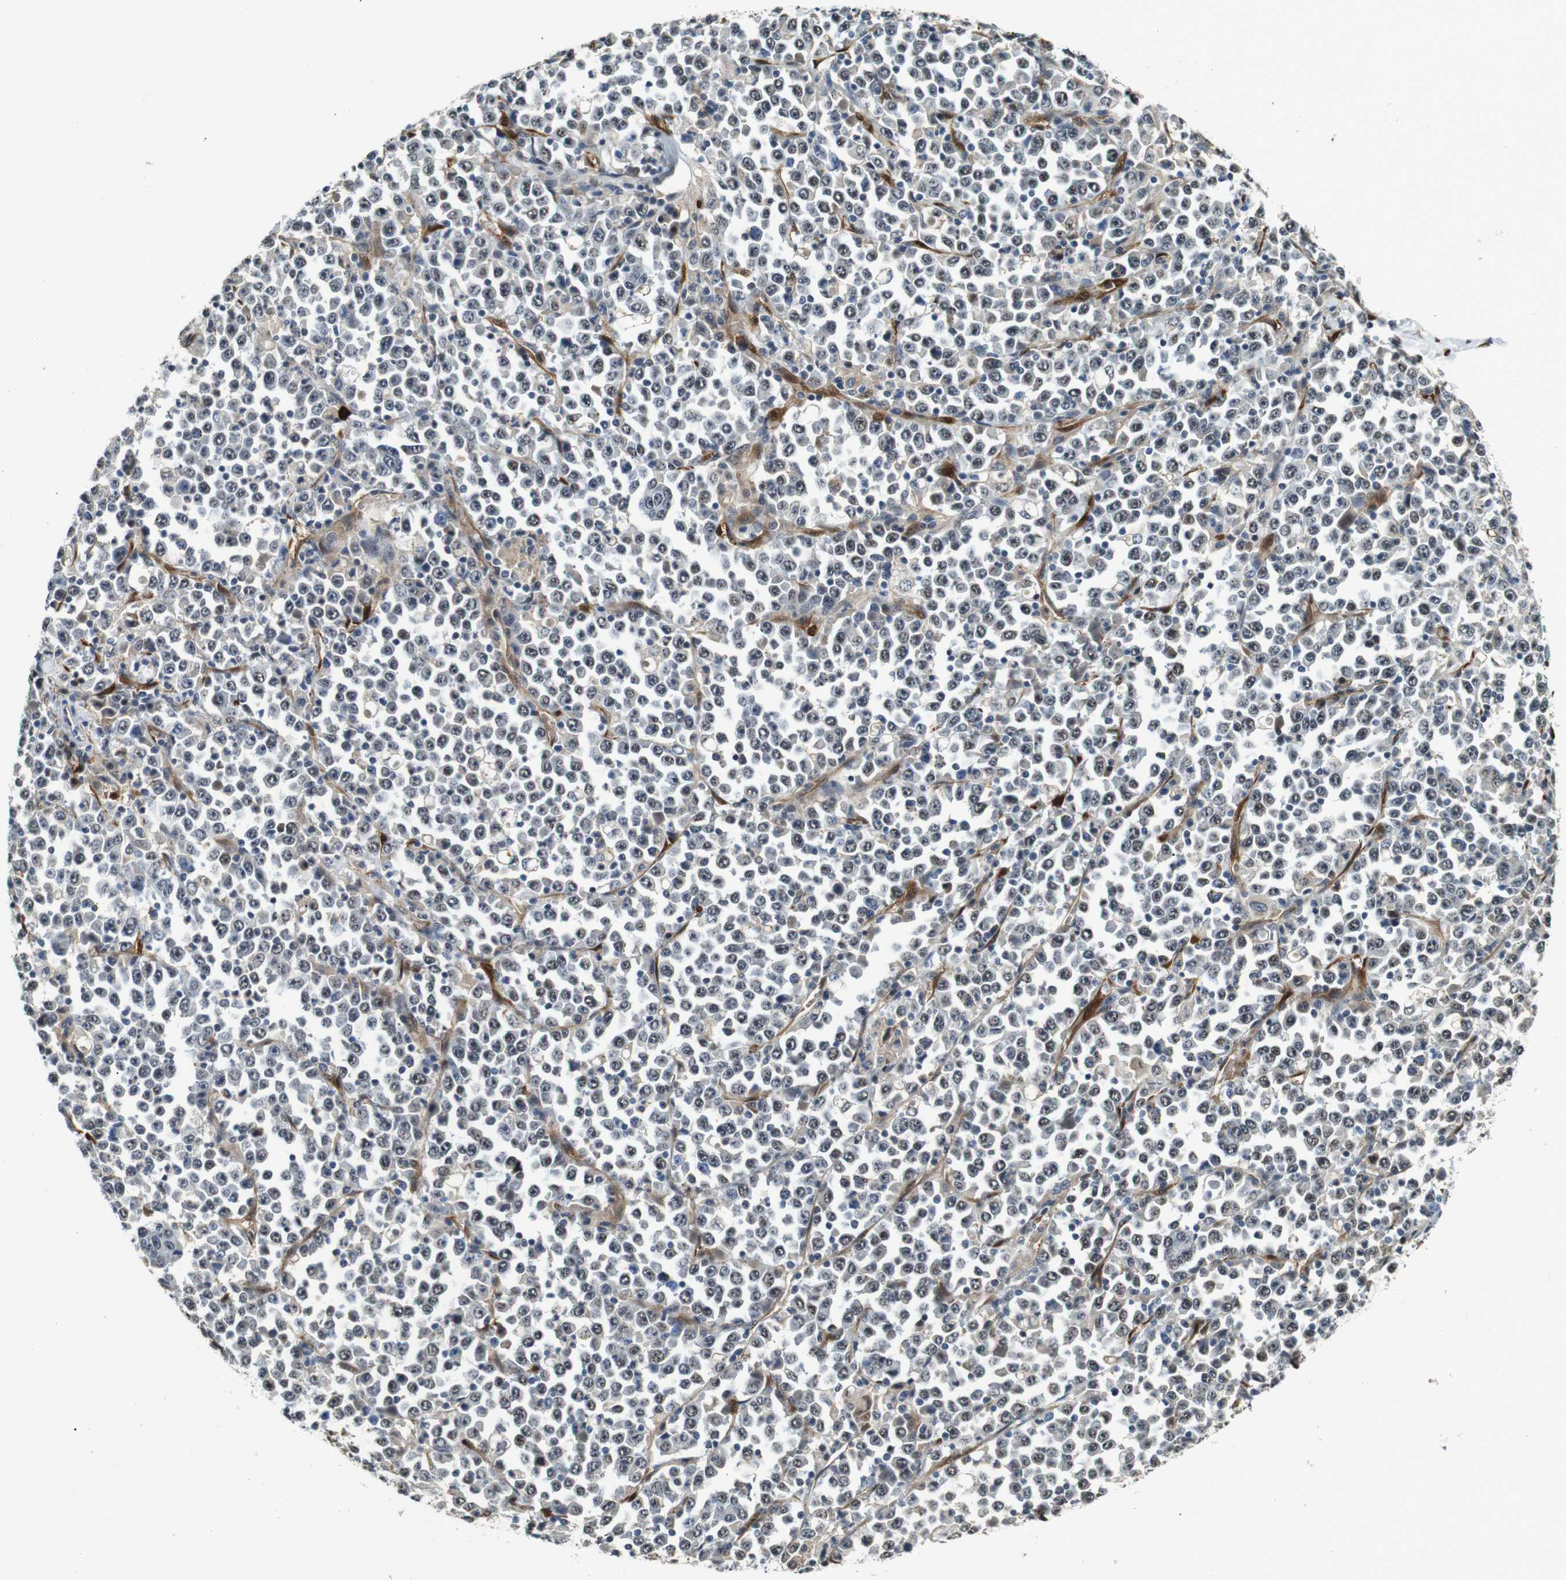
{"staining": {"intensity": "weak", "quantity": "<25%", "location": "nuclear"}, "tissue": "stomach cancer", "cell_type": "Tumor cells", "image_type": "cancer", "snomed": [{"axis": "morphology", "description": "Normal tissue, NOS"}, {"axis": "morphology", "description": "Adenocarcinoma, NOS"}, {"axis": "topography", "description": "Stomach, upper"}, {"axis": "topography", "description": "Stomach"}], "caption": "Immunohistochemistry (IHC) histopathology image of neoplastic tissue: human stomach cancer stained with DAB exhibits no significant protein positivity in tumor cells.", "gene": "LXN", "patient": {"sex": "male", "age": 59}}